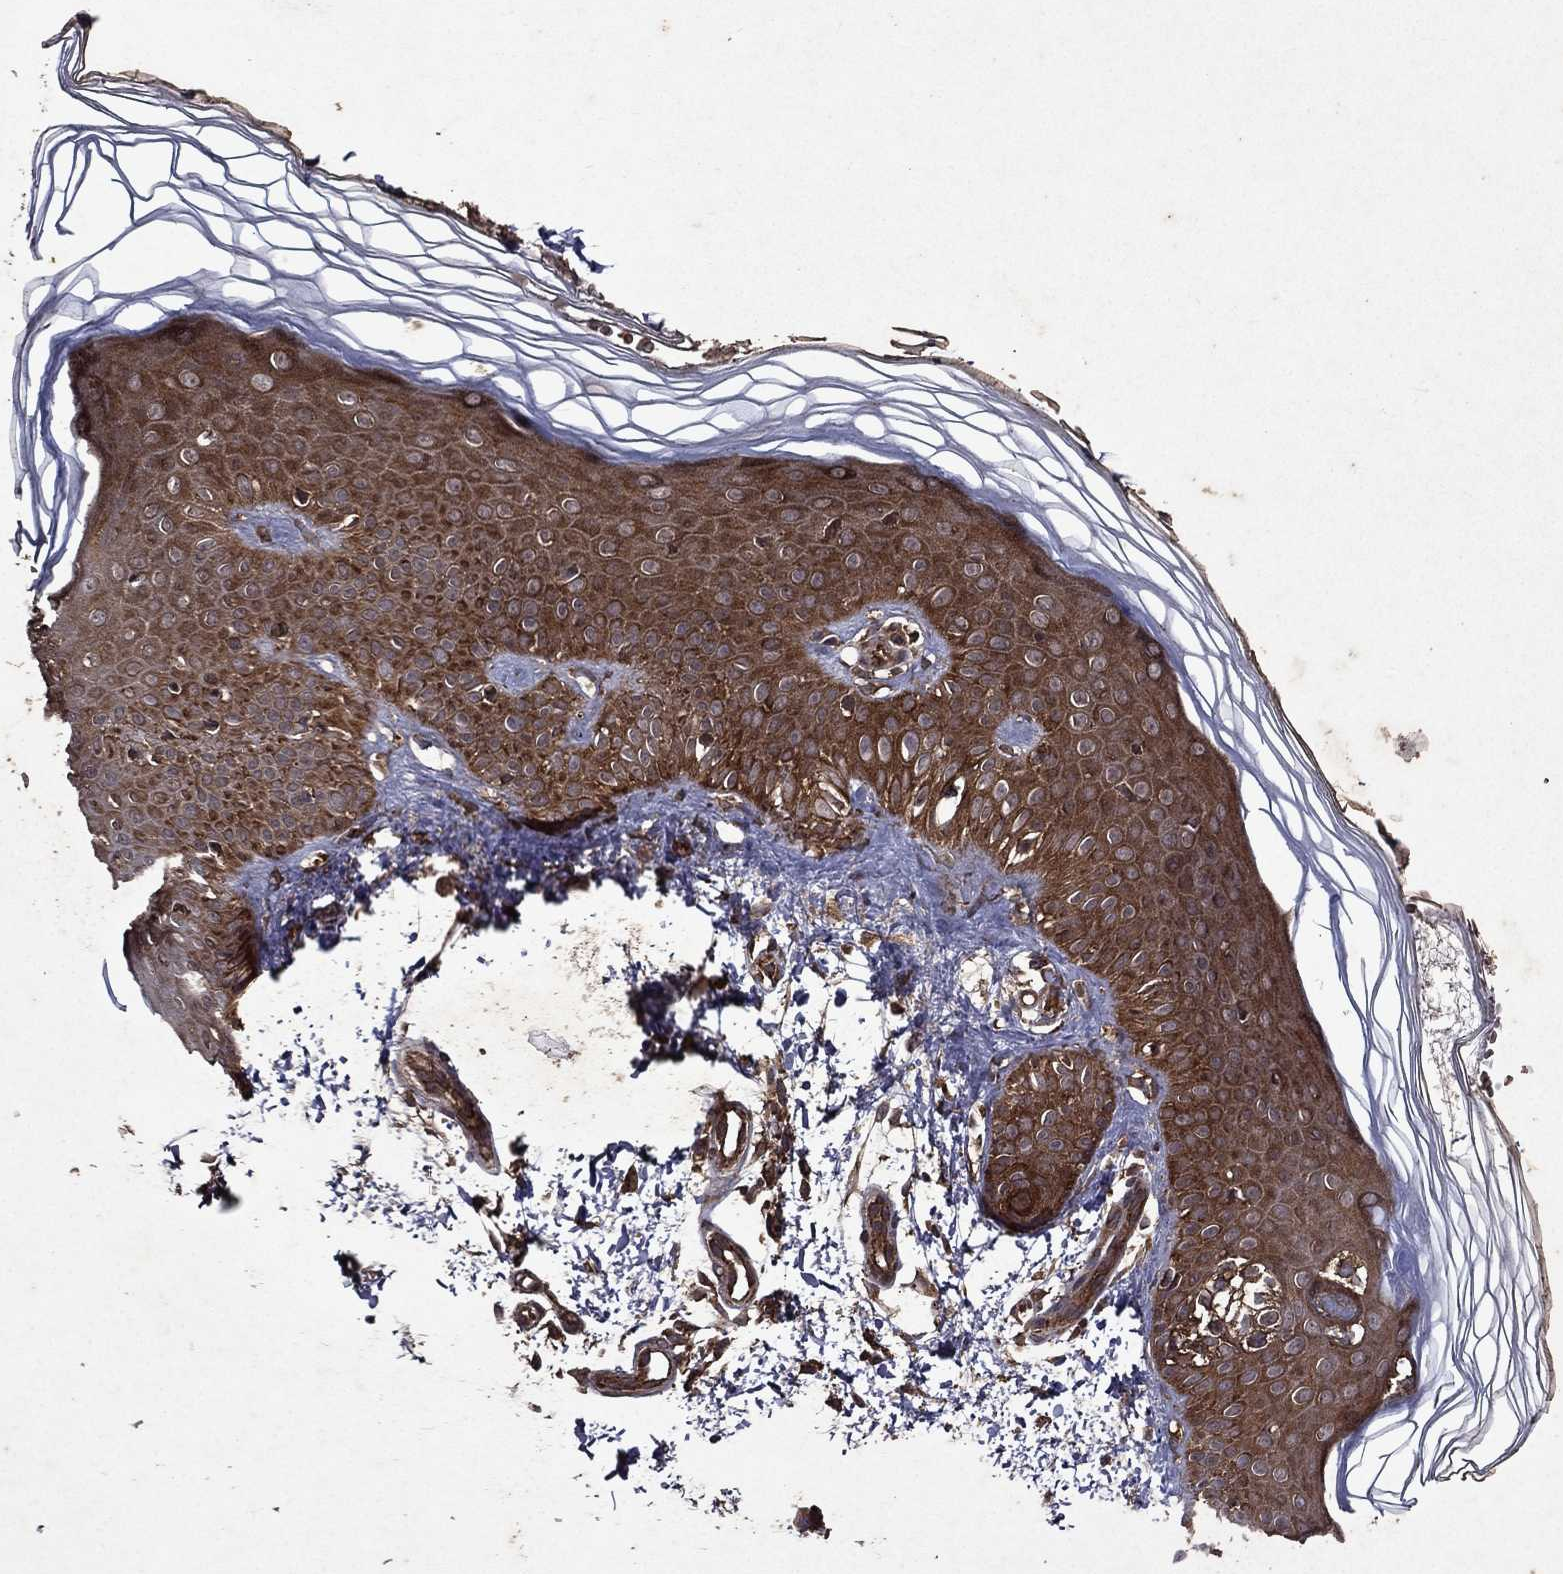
{"staining": {"intensity": "strong", "quantity": ">75%", "location": "cytoplasmic/membranous"}, "tissue": "skin", "cell_type": "Fibroblasts", "image_type": "normal", "snomed": [{"axis": "morphology", "description": "Normal tissue, NOS"}, {"axis": "topography", "description": "Skin"}], "caption": "Unremarkable skin displays strong cytoplasmic/membranous staining in about >75% of fibroblasts.", "gene": "EIF2B4", "patient": {"sex": "female", "age": 62}}